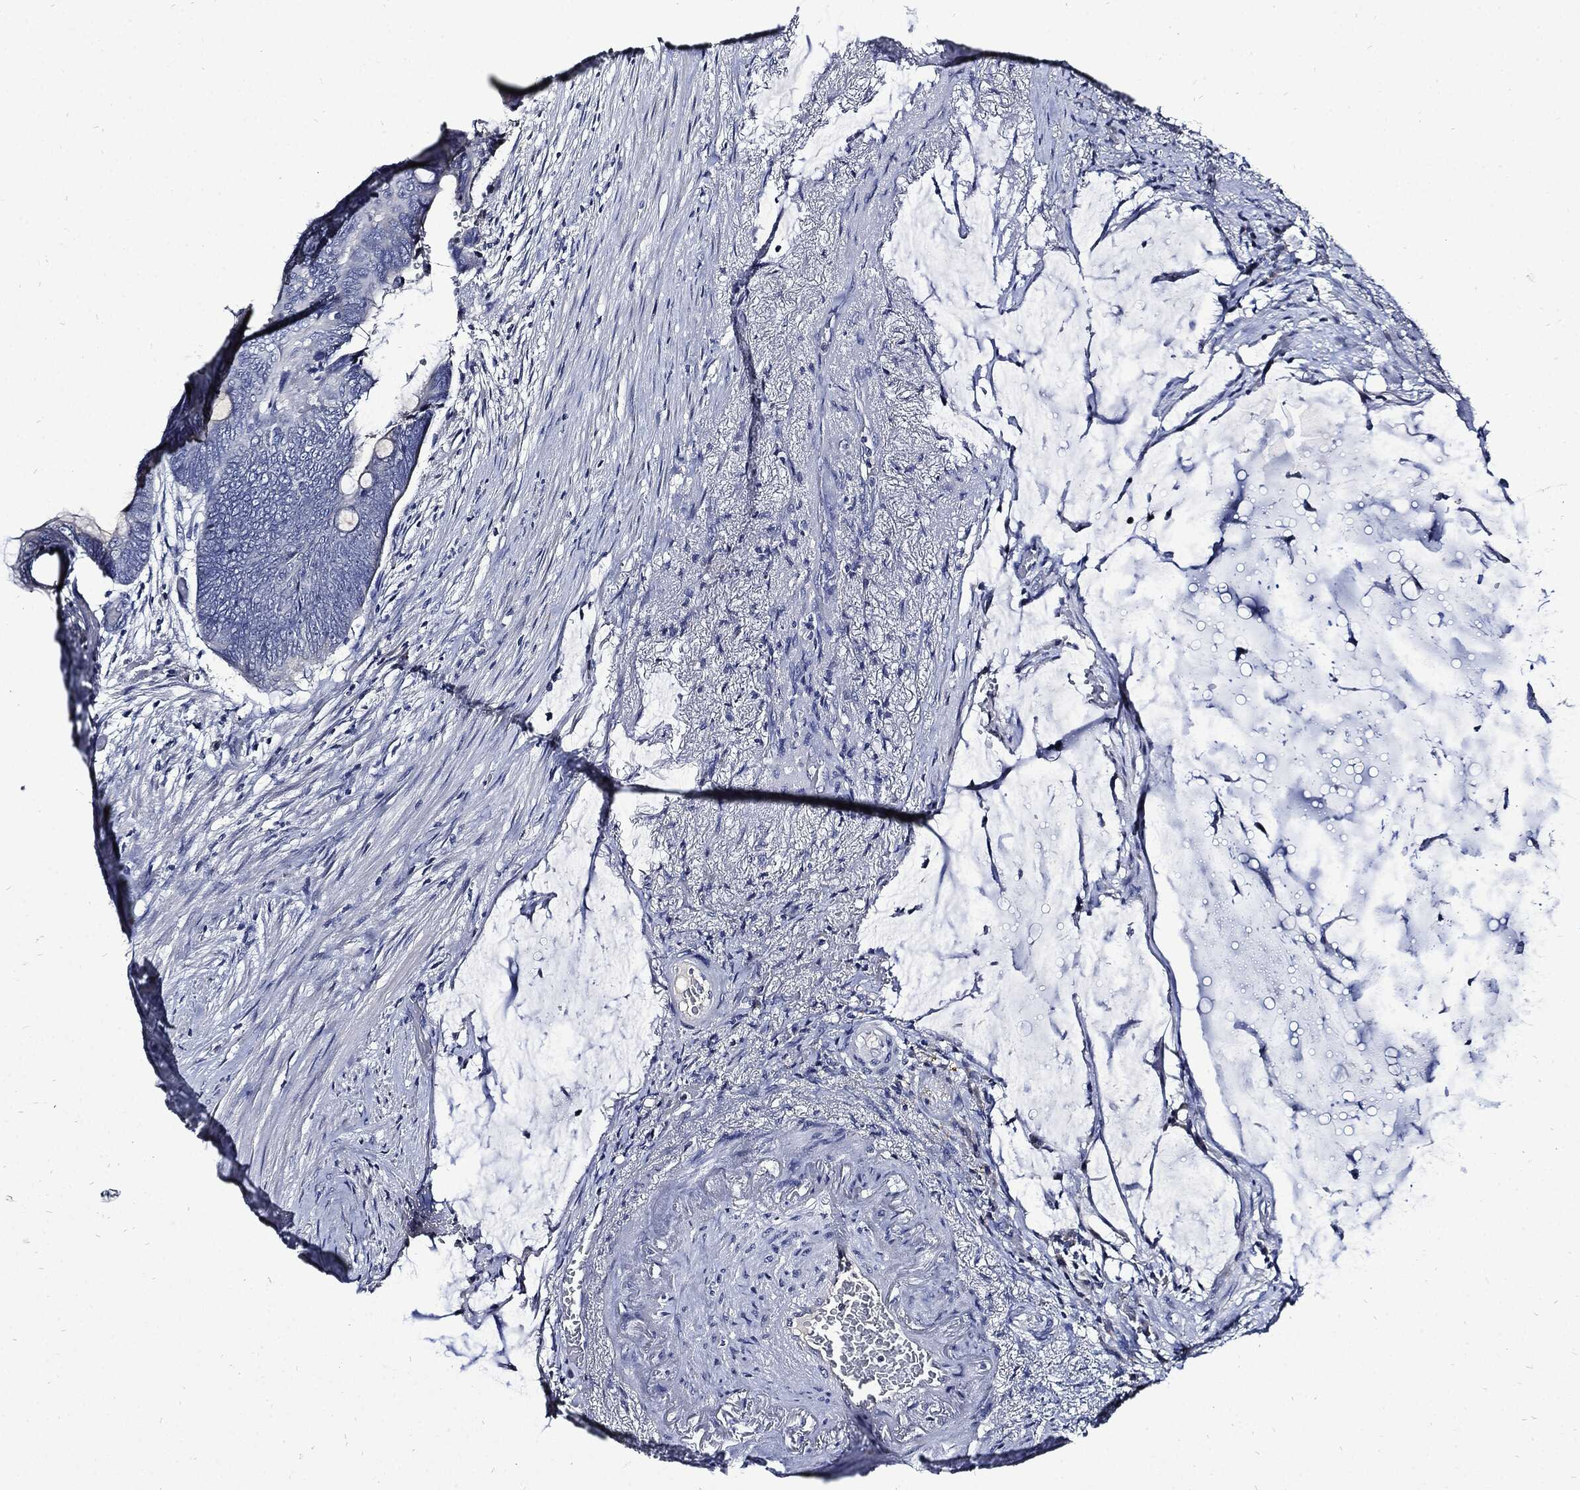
{"staining": {"intensity": "negative", "quantity": "none", "location": "none"}, "tissue": "colorectal cancer", "cell_type": "Tumor cells", "image_type": "cancer", "snomed": [{"axis": "morphology", "description": "Normal tissue, NOS"}, {"axis": "morphology", "description": "Adenocarcinoma, NOS"}, {"axis": "topography", "description": "Rectum"}], "caption": "This is a image of immunohistochemistry staining of colorectal adenocarcinoma, which shows no staining in tumor cells. (DAB (3,3'-diaminobenzidine) IHC with hematoxylin counter stain).", "gene": "CPE", "patient": {"sex": "male", "age": 92}}